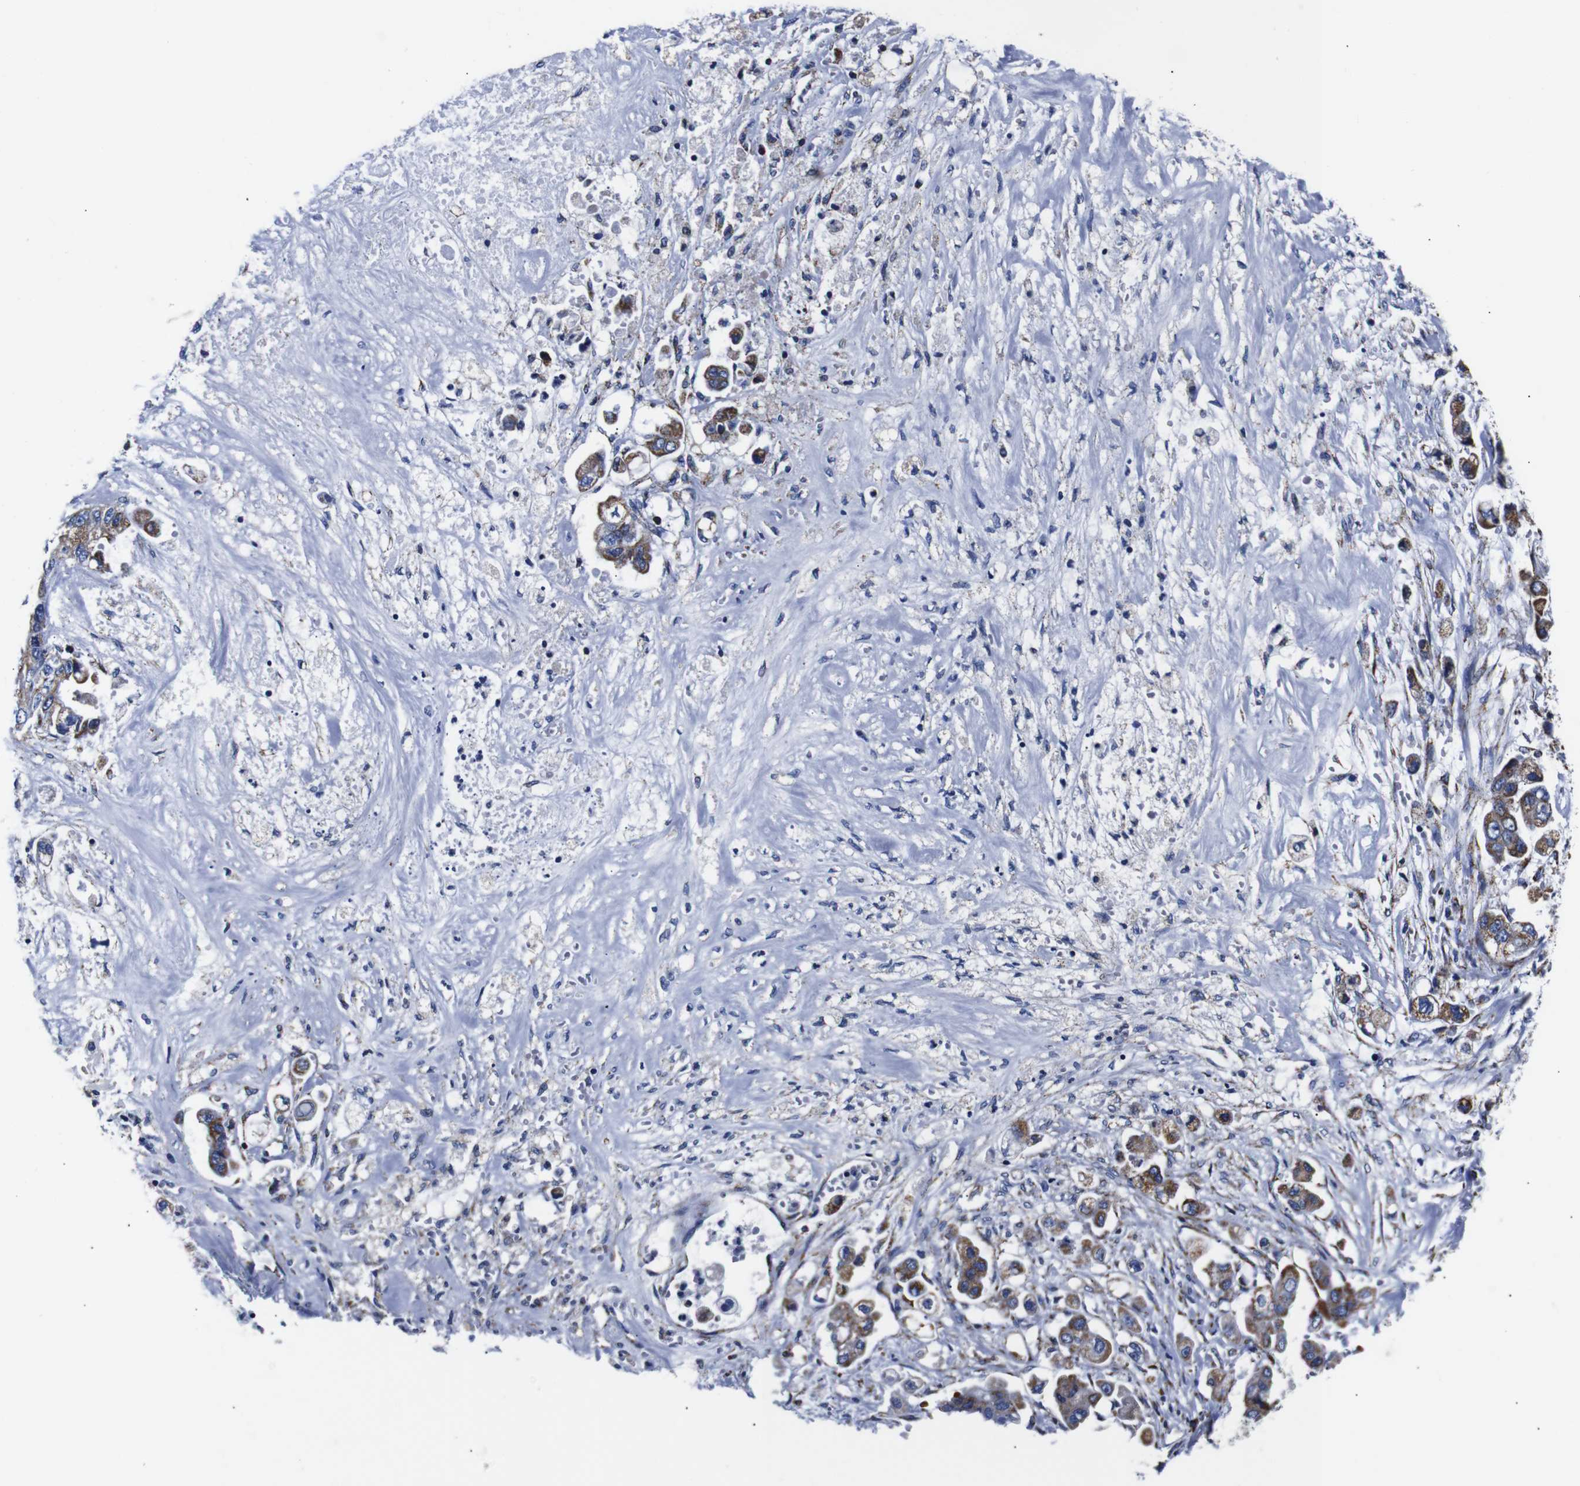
{"staining": {"intensity": "moderate", "quantity": ">75%", "location": "cytoplasmic/membranous"}, "tissue": "stomach cancer", "cell_type": "Tumor cells", "image_type": "cancer", "snomed": [{"axis": "morphology", "description": "Adenocarcinoma, NOS"}, {"axis": "topography", "description": "Stomach"}], "caption": "Protein staining displays moderate cytoplasmic/membranous staining in about >75% of tumor cells in adenocarcinoma (stomach). (DAB IHC, brown staining for protein, blue staining for nuclei).", "gene": "FKBP9", "patient": {"sex": "male", "age": 62}}